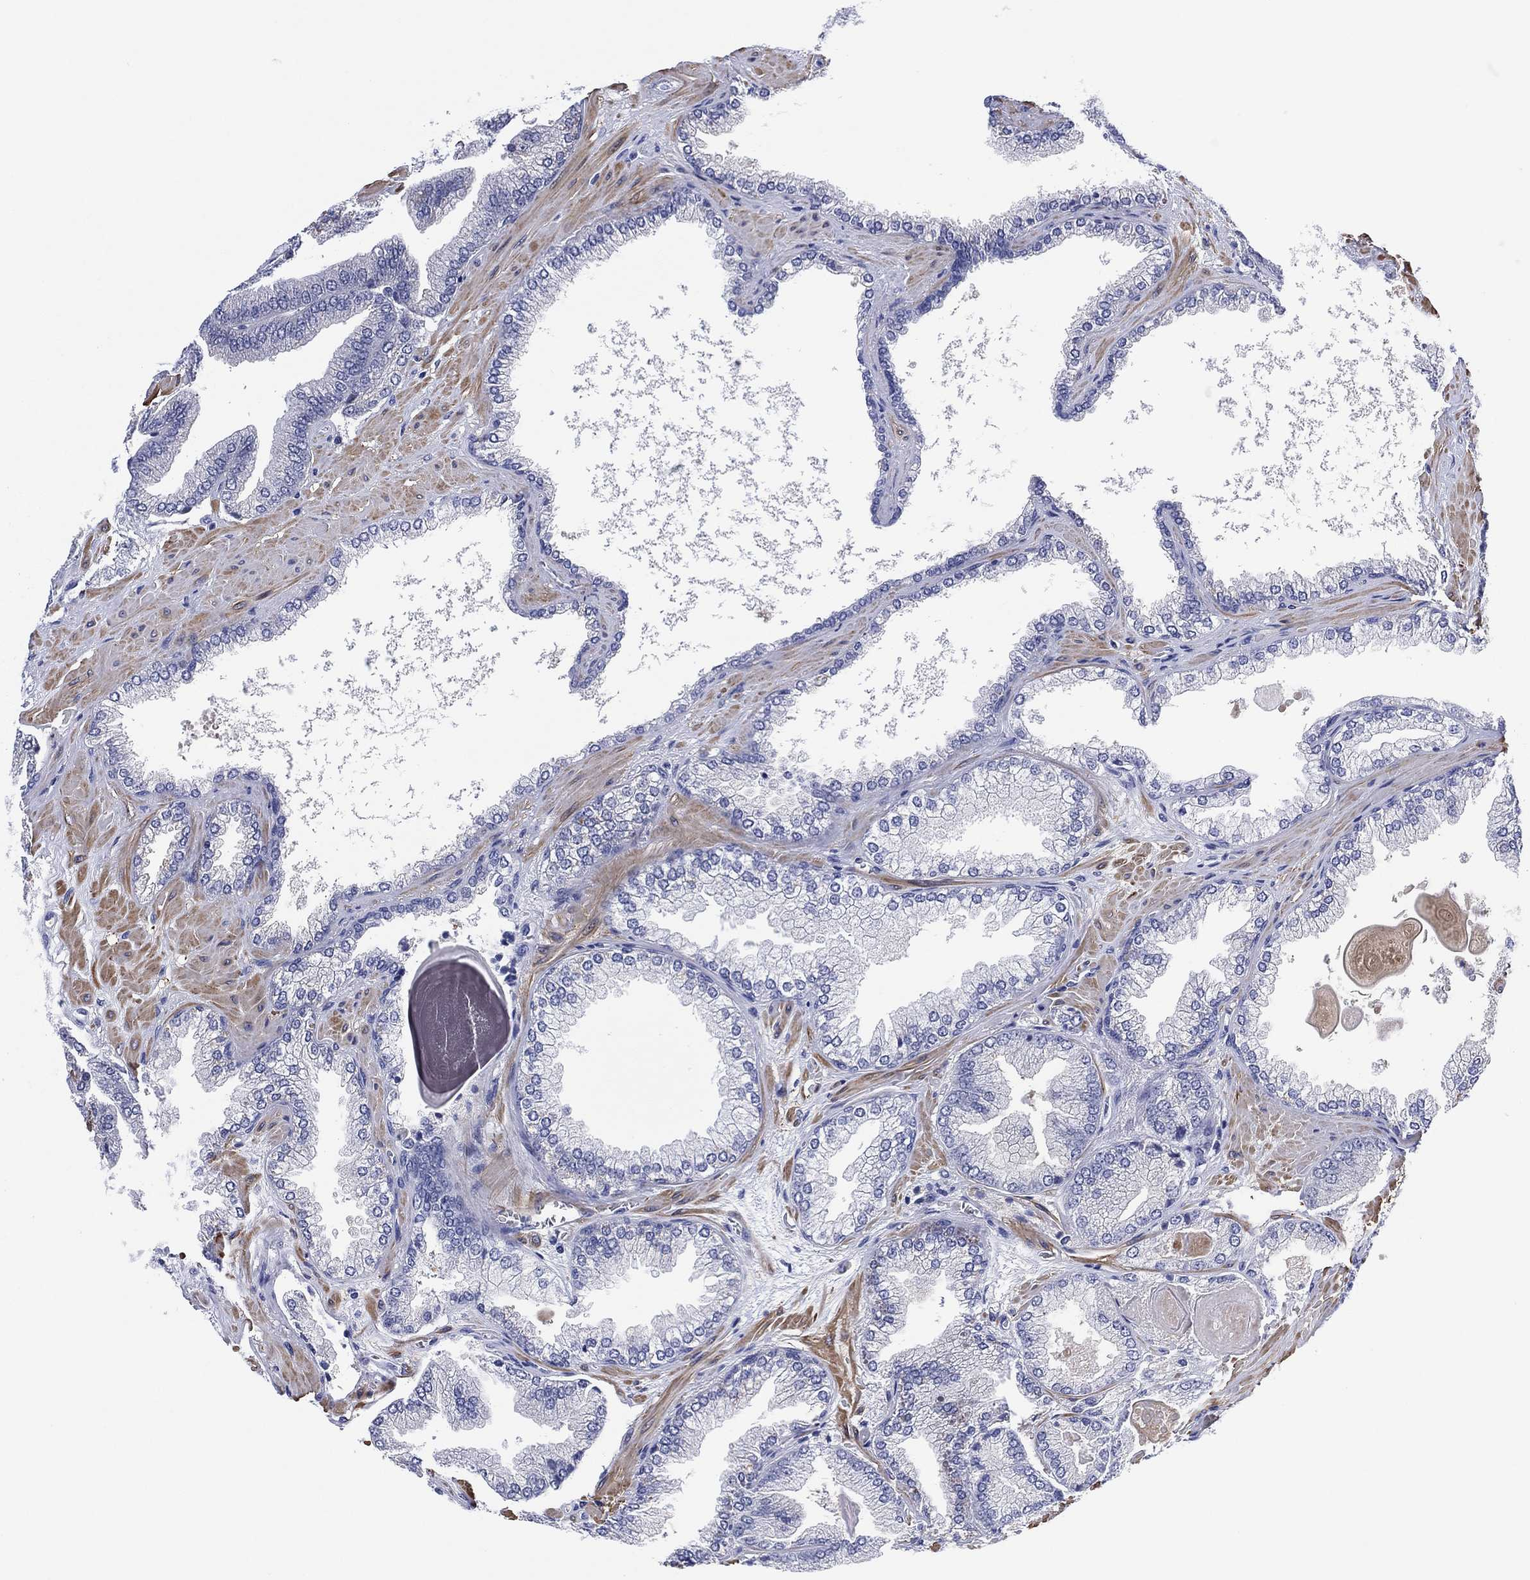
{"staining": {"intensity": "negative", "quantity": "none", "location": "none"}, "tissue": "prostate cancer", "cell_type": "Tumor cells", "image_type": "cancer", "snomed": [{"axis": "morphology", "description": "Adenocarcinoma, Low grade"}, {"axis": "topography", "description": "Prostate"}], "caption": "High power microscopy histopathology image of an IHC photomicrograph of prostate cancer, revealing no significant positivity in tumor cells.", "gene": "CLIP3", "patient": {"sex": "male", "age": 72}}